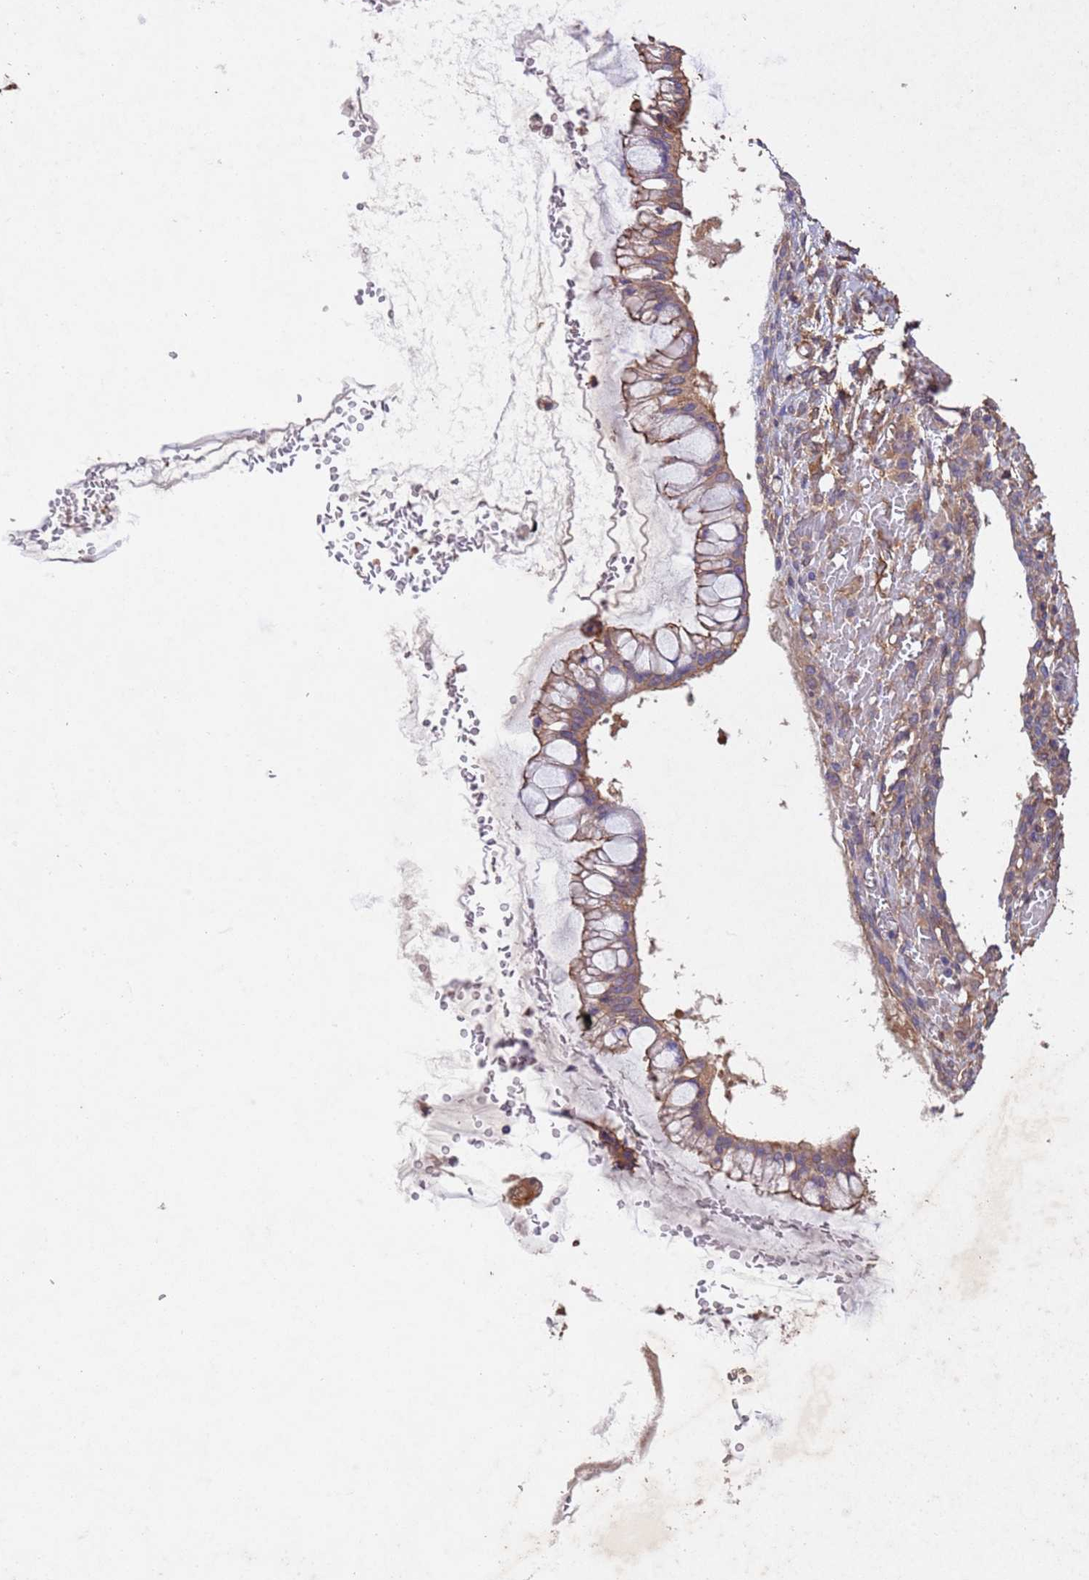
{"staining": {"intensity": "moderate", "quantity": ">75%", "location": "cytoplasmic/membranous"}, "tissue": "ovarian cancer", "cell_type": "Tumor cells", "image_type": "cancer", "snomed": [{"axis": "morphology", "description": "Cystadenocarcinoma, mucinous, NOS"}, {"axis": "topography", "description": "Ovary"}], "caption": "High-magnification brightfield microscopy of mucinous cystadenocarcinoma (ovarian) stained with DAB (brown) and counterstained with hematoxylin (blue). tumor cells exhibit moderate cytoplasmic/membranous positivity is appreciated in approximately>75% of cells.", "gene": "MTX3", "patient": {"sex": "female", "age": 73}}